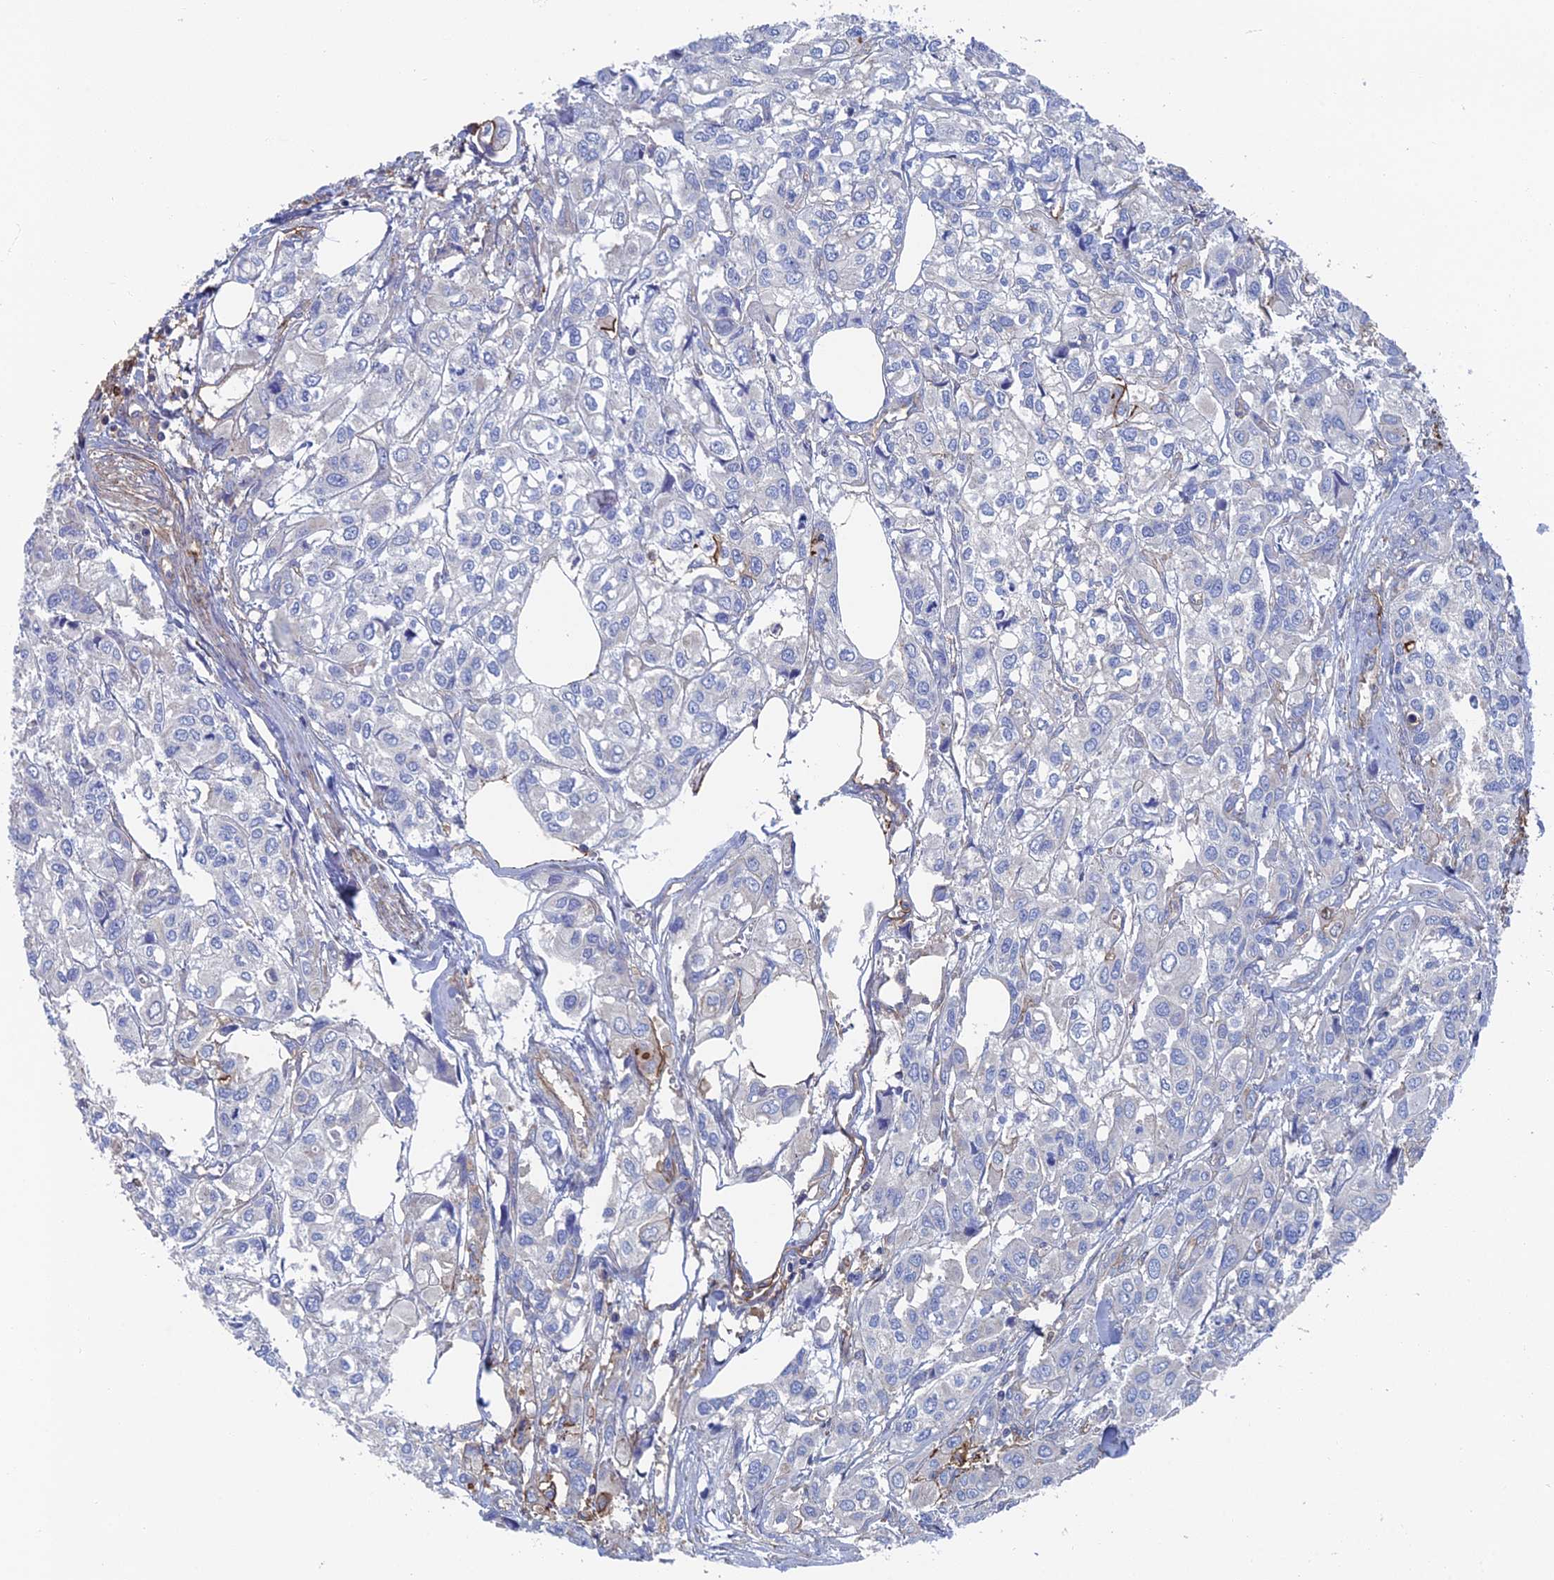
{"staining": {"intensity": "negative", "quantity": "none", "location": "none"}, "tissue": "urothelial cancer", "cell_type": "Tumor cells", "image_type": "cancer", "snomed": [{"axis": "morphology", "description": "Urothelial carcinoma, High grade"}, {"axis": "topography", "description": "Urinary bladder"}], "caption": "The photomicrograph demonstrates no significant positivity in tumor cells of urothelial cancer.", "gene": "SNX11", "patient": {"sex": "male", "age": 67}}